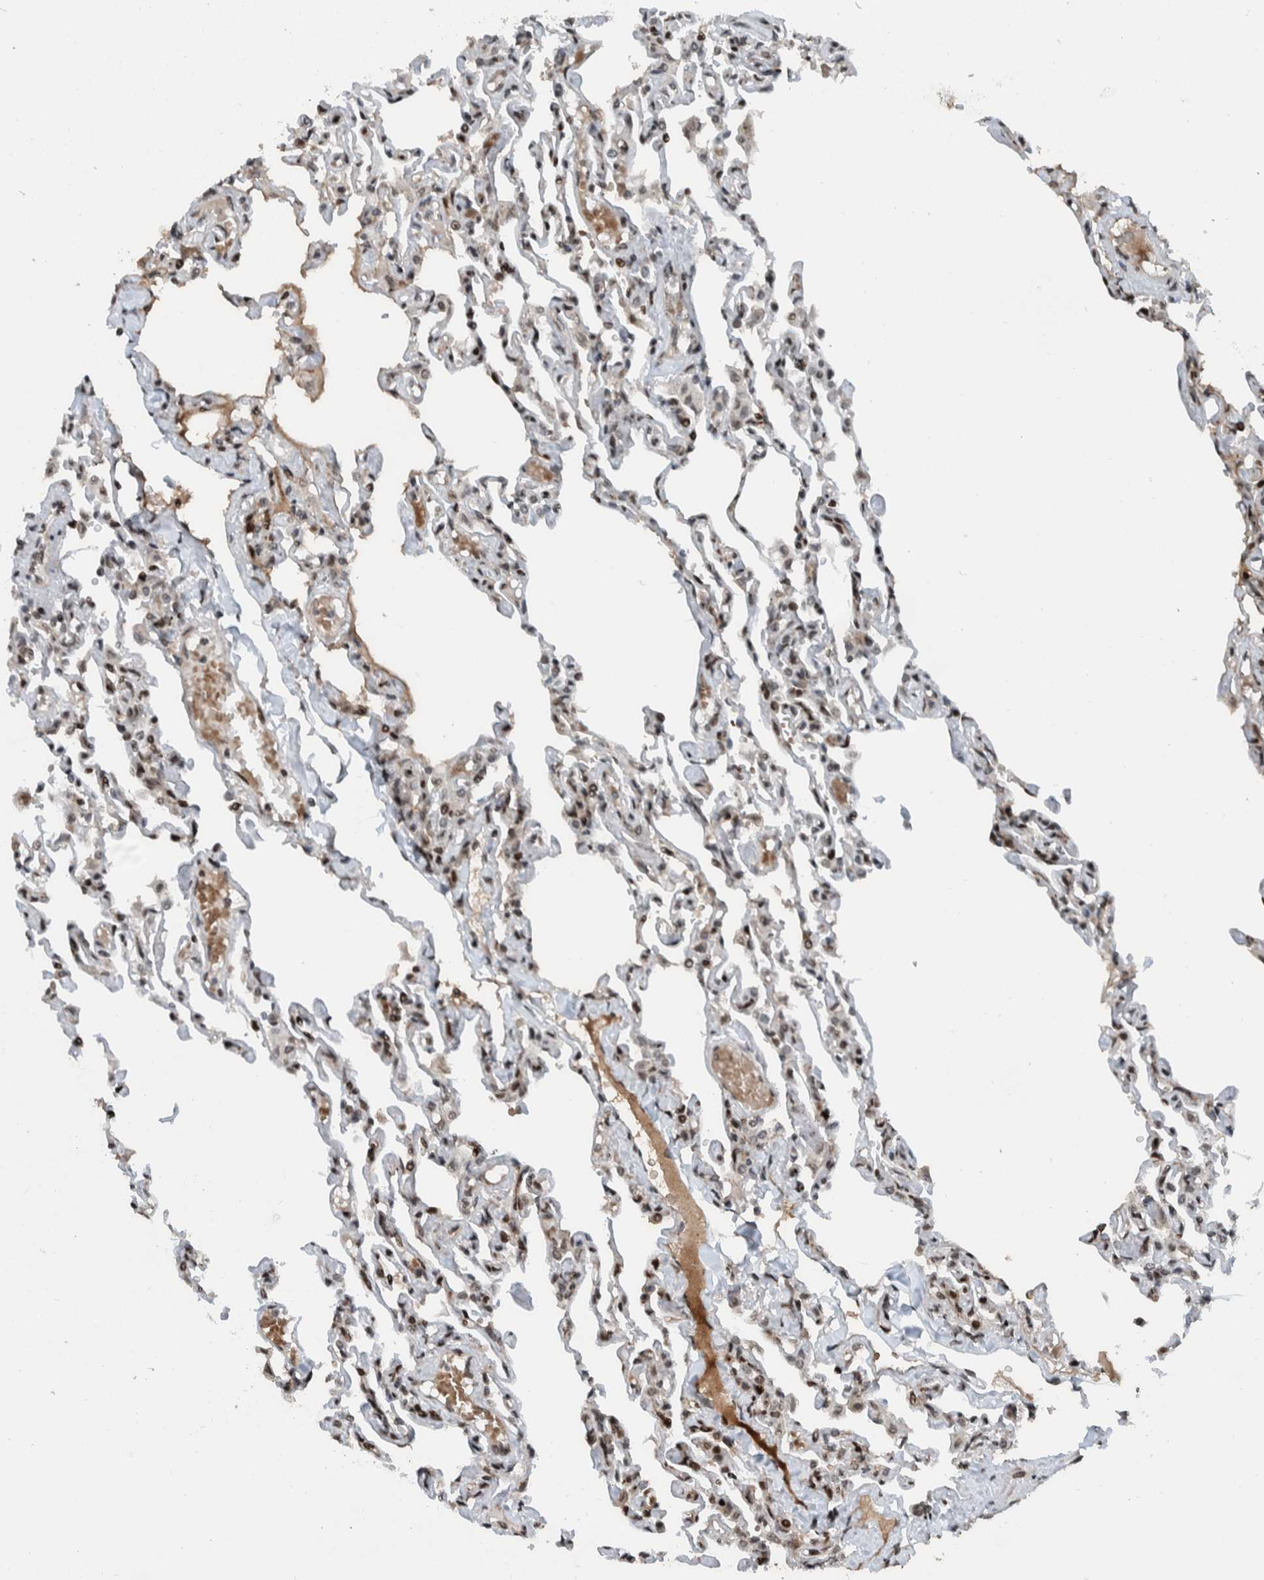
{"staining": {"intensity": "moderate", "quantity": ">75%", "location": "nuclear"}, "tissue": "lung", "cell_type": "Alveolar cells", "image_type": "normal", "snomed": [{"axis": "morphology", "description": "Normal tissue, NOS"}, {"axis": "topography", "description": "Lung"}], "caption": "The immunohistochemical stain labels moderate nuclear expression in alveolar cells of unremarkable lung.", "gene": "ZNF366", "patient": {"sex": "male", "age": 21}}